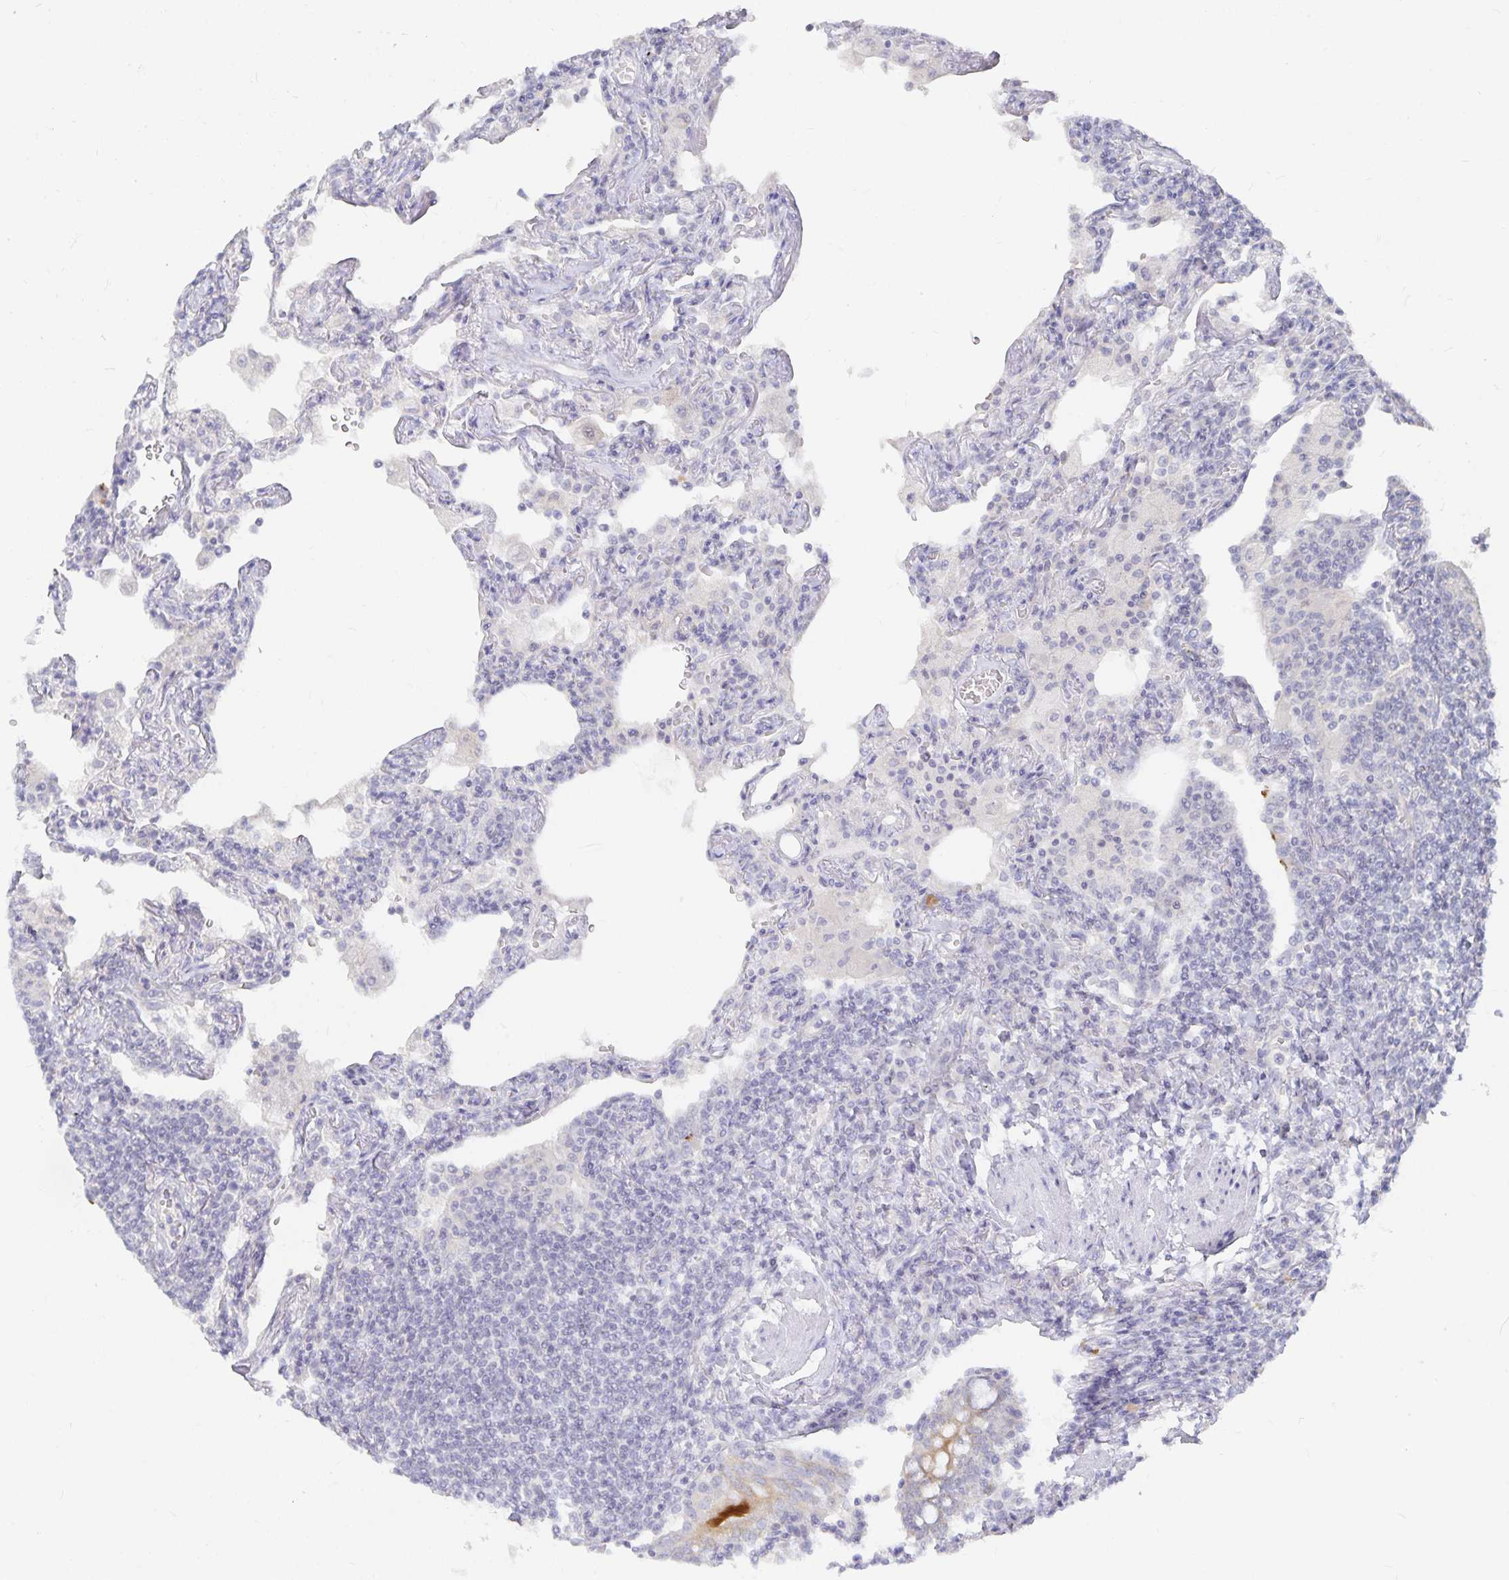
{"staining": {"intensity": "negative", "quantity": "none", "location": "none"}, "tissue": "lymphoma", "cell_type": "Tumor cells", "image_type": "cancer", "snomed": [{"axis": "morphology", "description": "Malignant lymphoma, non-Hodgkin's type, Low grade"}, {"axis": "topography", "description": "Lung"}], "caption": "Immunohistochemical staining of malignant lymphoma, non-Hodgkin's type (low-grade) displays no significant staining in tumor cells.", "gene": "DNAH9", "patient": {"sex": "female", "age": 71}}